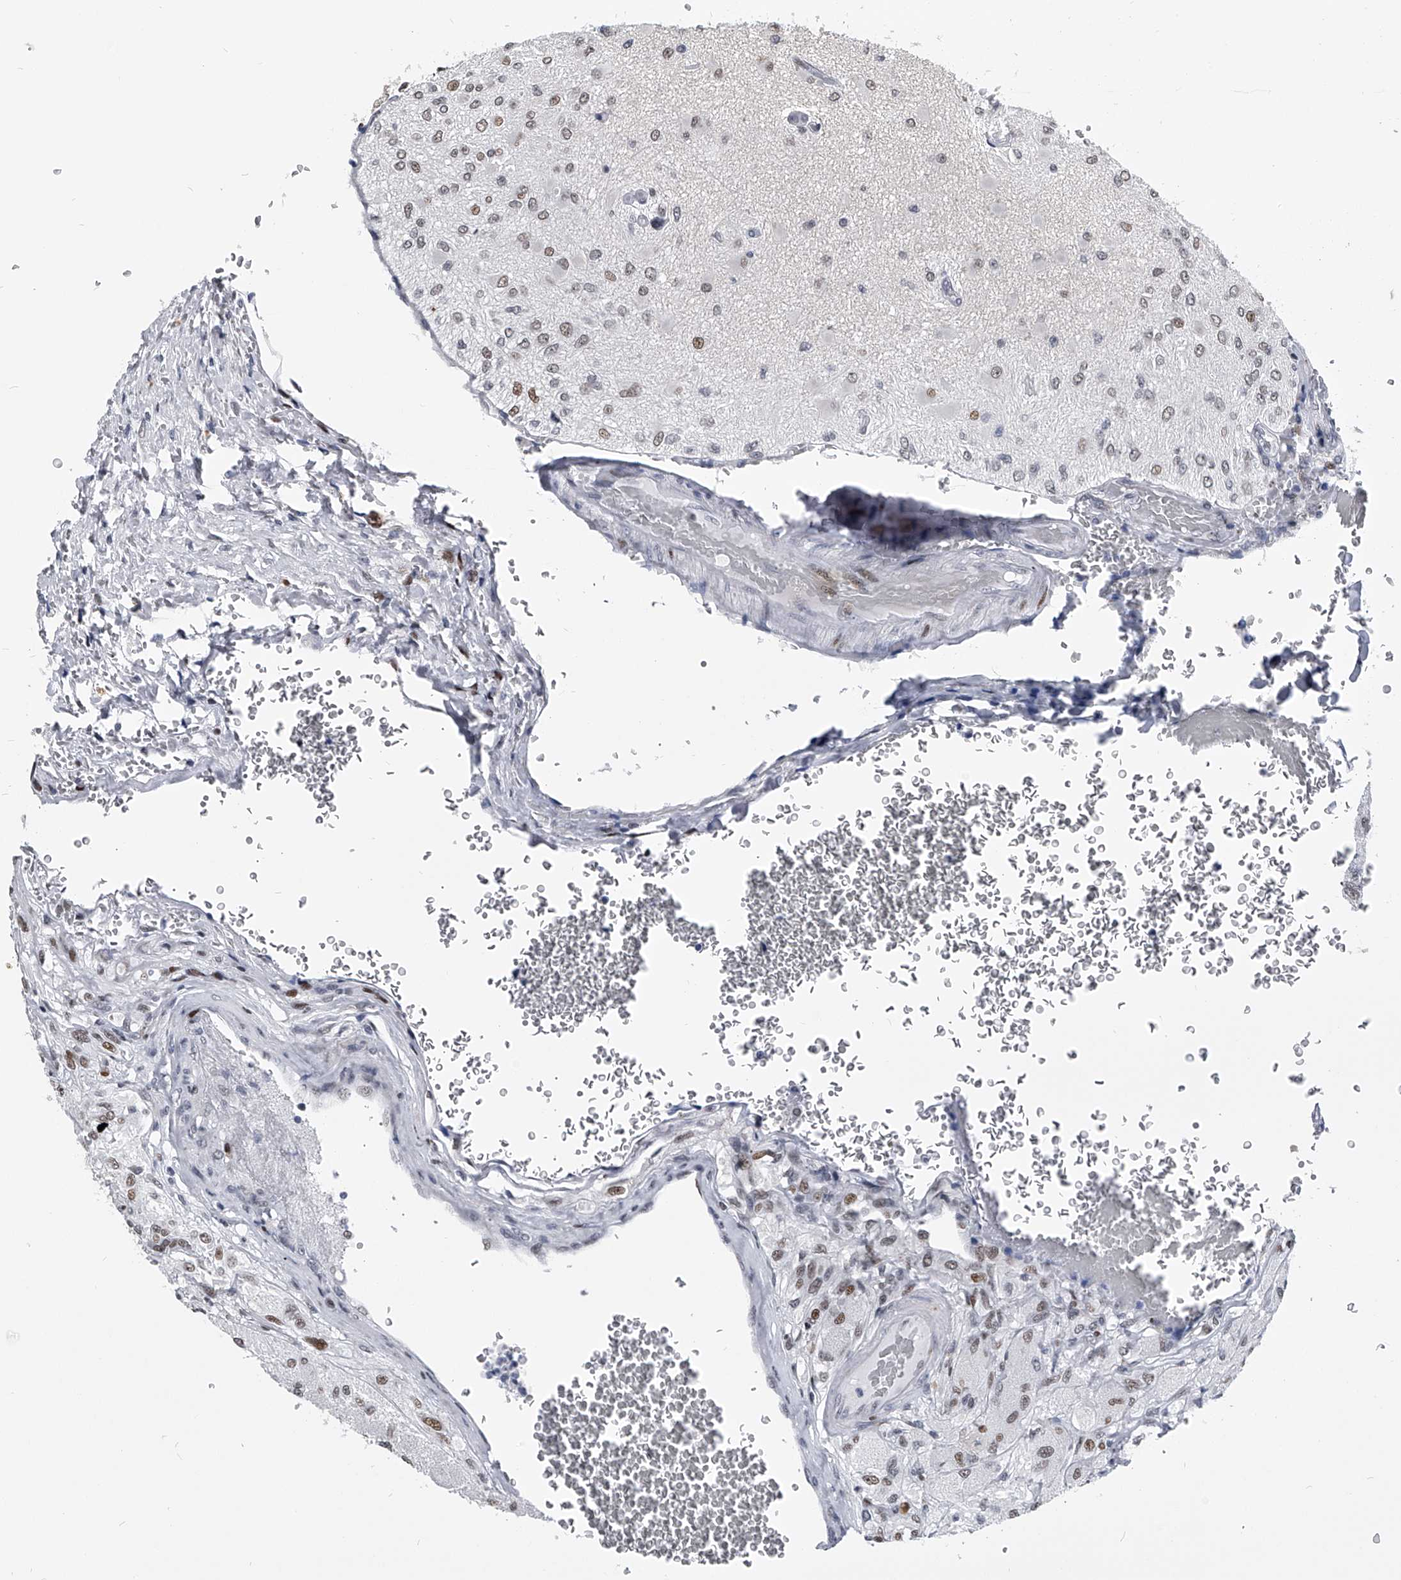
{"staining": {"intensity": "moderate", "quantity": ">75%", "location": "nuclear"}, "tissue": "glioma", "cell_type": "Tumor cells", "image_type": "cancer", "snomed": [{"axis": "morphology", "description": "Normal tissue, NOS"}, {"axis": "morphology", "description": "Glioma, malignant, High grade"}, {"axis": "topography", "description": "Cerebral cortex"}], "caption": "Protein expression analysis of human high-grade glioma (malignant) reveals moderate nuclear expression in approximately >75% of tumor cells. (Stains: DAB (3,3'-diaminobenzidine) in brown, nuclei in blue, Microscopy: brightfield microscopy at high magnification).", "gene": "CMTR1", "patient": {"sex": "male", "age": 77}}